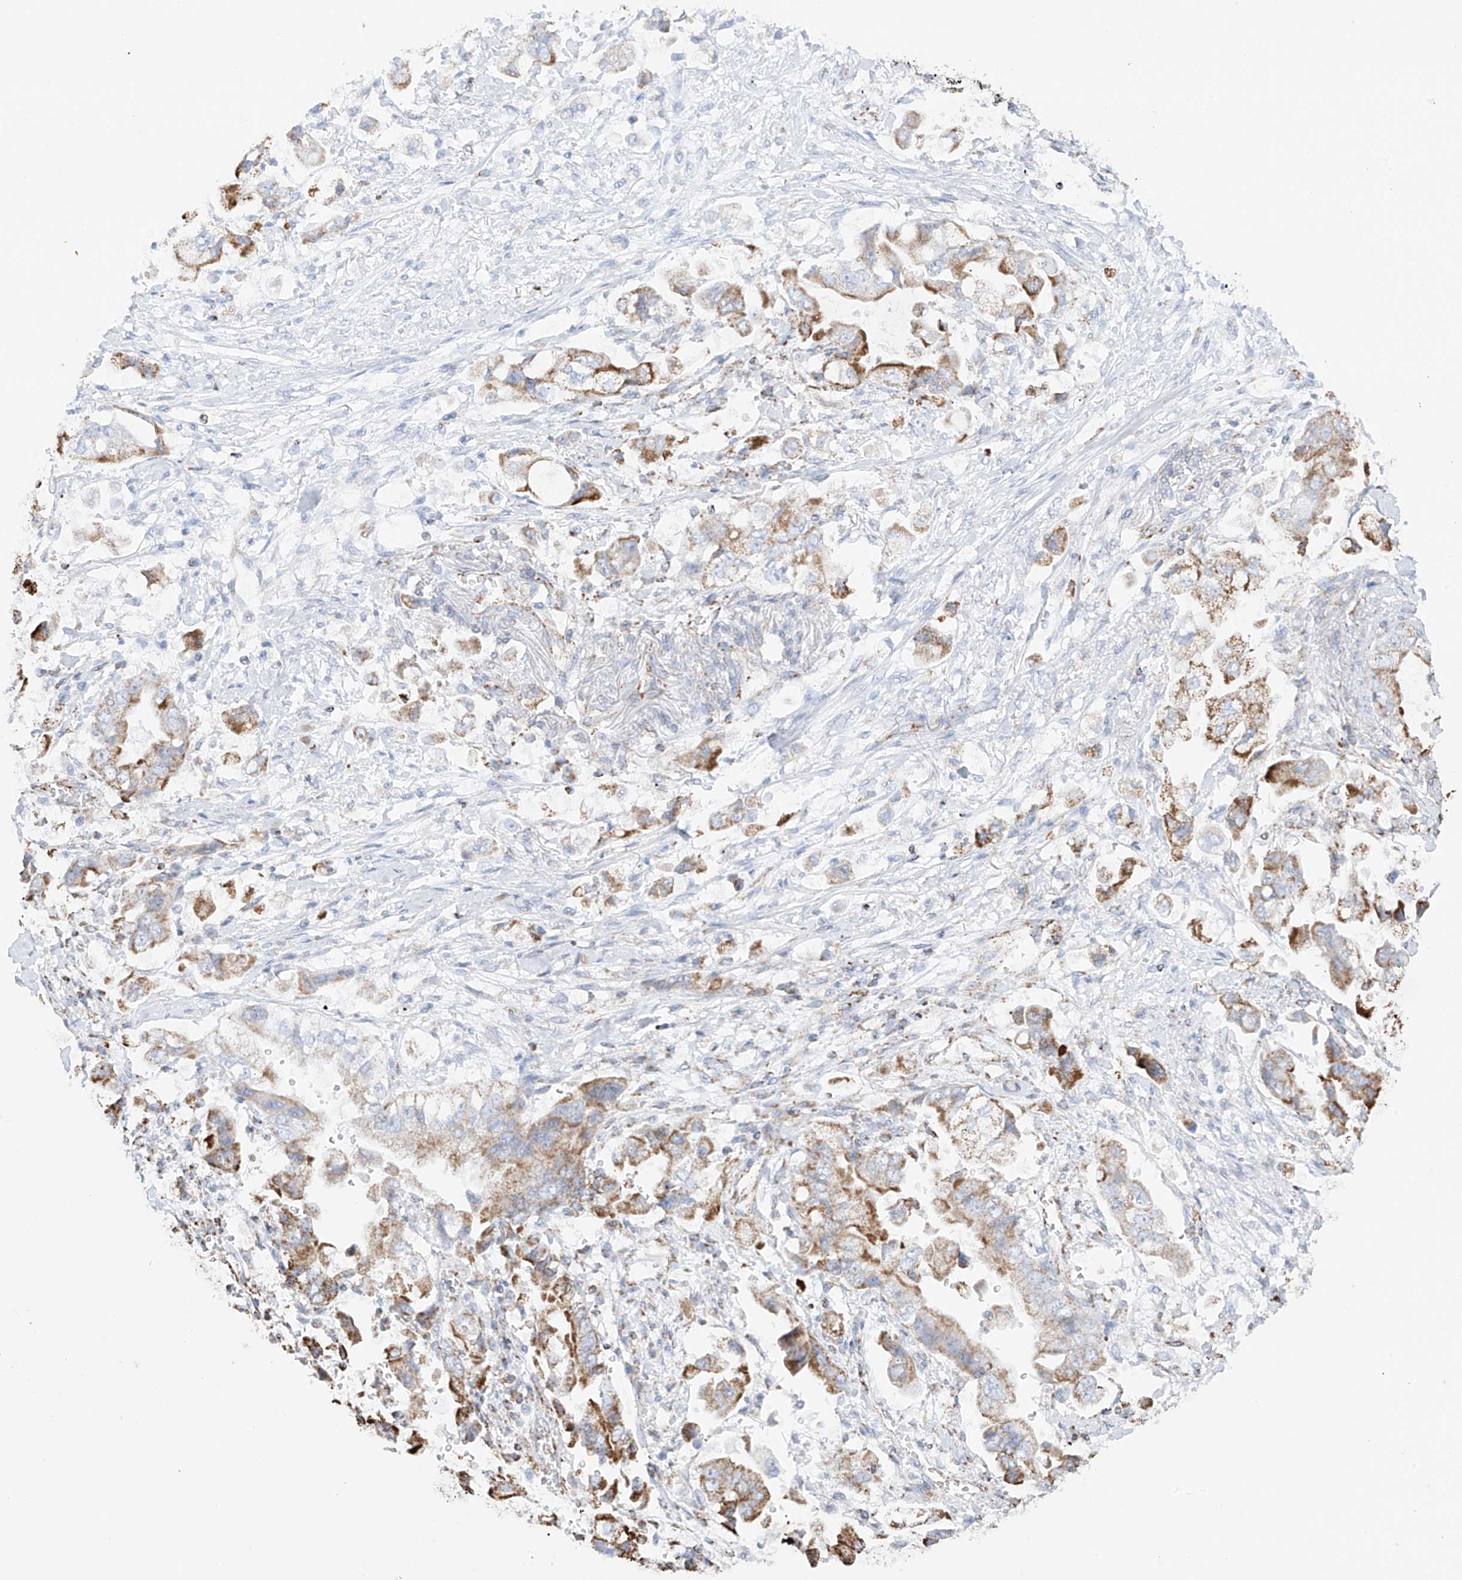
{"staining": {"intensity": "moderate", "quantity": ">75%", "location": "cytoplasmic/membranous"}, "tissue": "stomach cancer", "cell_type": "Tumor cells", "image_type": "cancer", "snomed": [{"axis": "morphology", "description": "Adenocarcinoma, NOS"}, {"axis": "topography", "description": "Stomach"}], "caption": "An image of adenocarcinoma (stomach) stained for a protein shows moderate cytoplasmic/membranous brown staining in tumor cells.", "gene": "XKR3", "patient": {"sex": "male", "age": 62}}